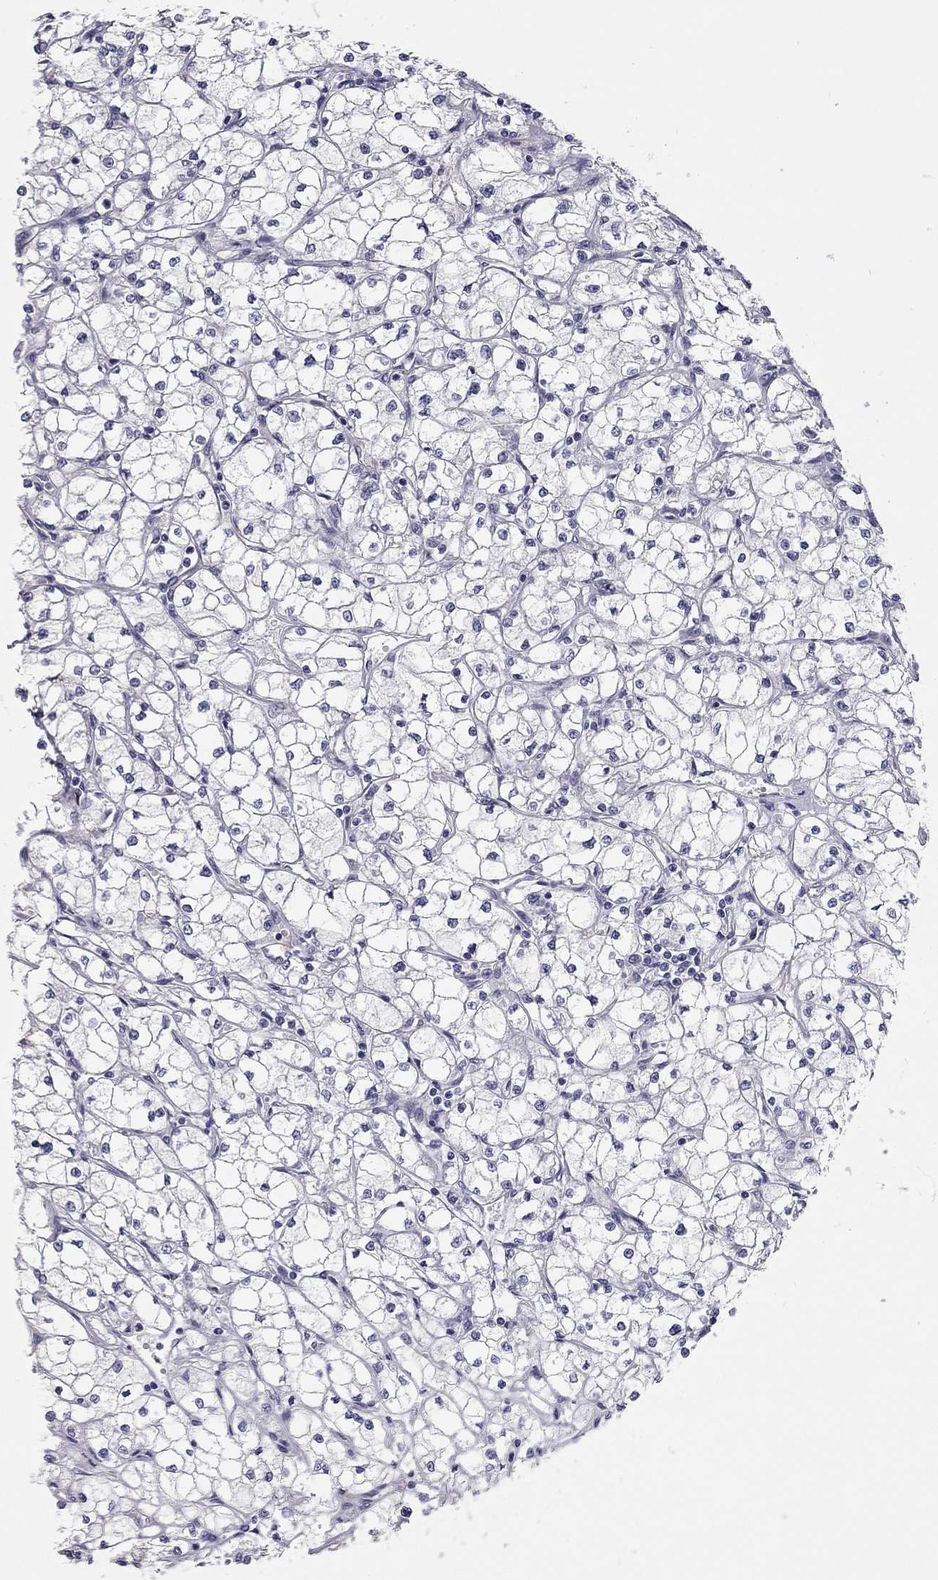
{"staining": {"intensity": "negative", "quantity": "none", "location": "none"}, "tissue": "renal cancer", "cell_type": "Tumor cells", "image_type": "cancer", "snomed": [{"axis": "morphology", "description": "Adenocarcinoma, NOS"}, {"axis": "topography", "description": "Kidney"}], "caption": "High magnification brightfield microscopy of adenocarcinoma (renal) stained with DAB (brown) and counterstained with hematoxylin (blue): tumor cells show no significant positivity. (Brightfield microscopy of DAB (3,3'-diaminobenzidine) immunohistochemistry at high magnification).", "gene": "XAGE2", "patient": {"sex": "male", "age": 67}}